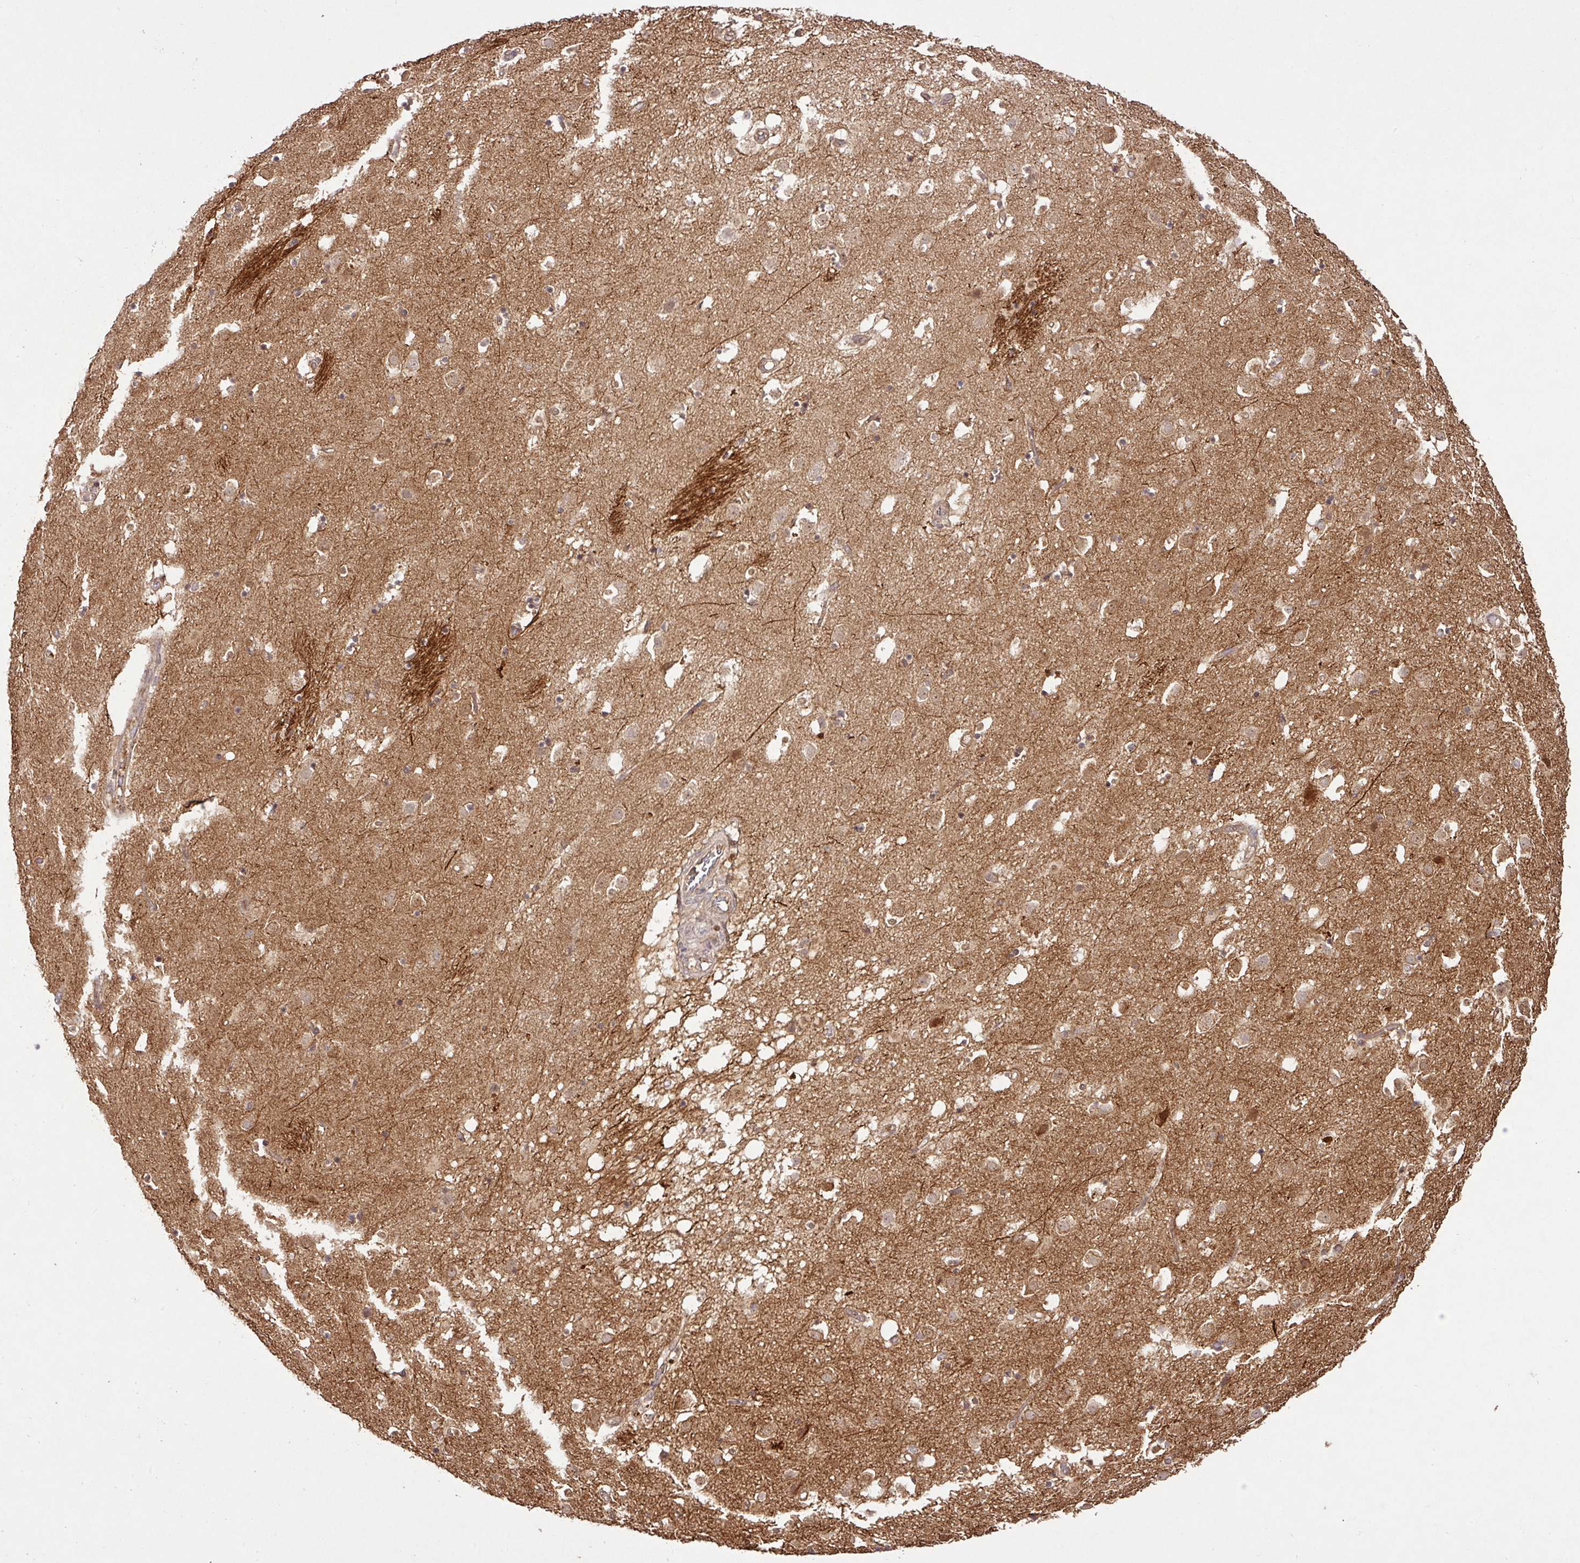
{"staining": {"intensity": "negative", "quantity": "none", "location": "none"}, "tissue": "caudate", "cell_type": "Glial cells", "image_type": "normal", "snomed": [{"axis": "morphology", "description": "Normal tissue, NOS"}, {"axis": "topography", "description": "Lateral ventricle wall"}], "caption": "Benign caudate was stained to show a protein in brown. There is no significant expression in glial cells. The staining was performed using DAB to visualize the protein expression in brown, while the nuclei were stained in blue with hematoxylin (Magnification: 20x).", "gene": "FAIM", "patient": {"sex": "male", "age": 58}}